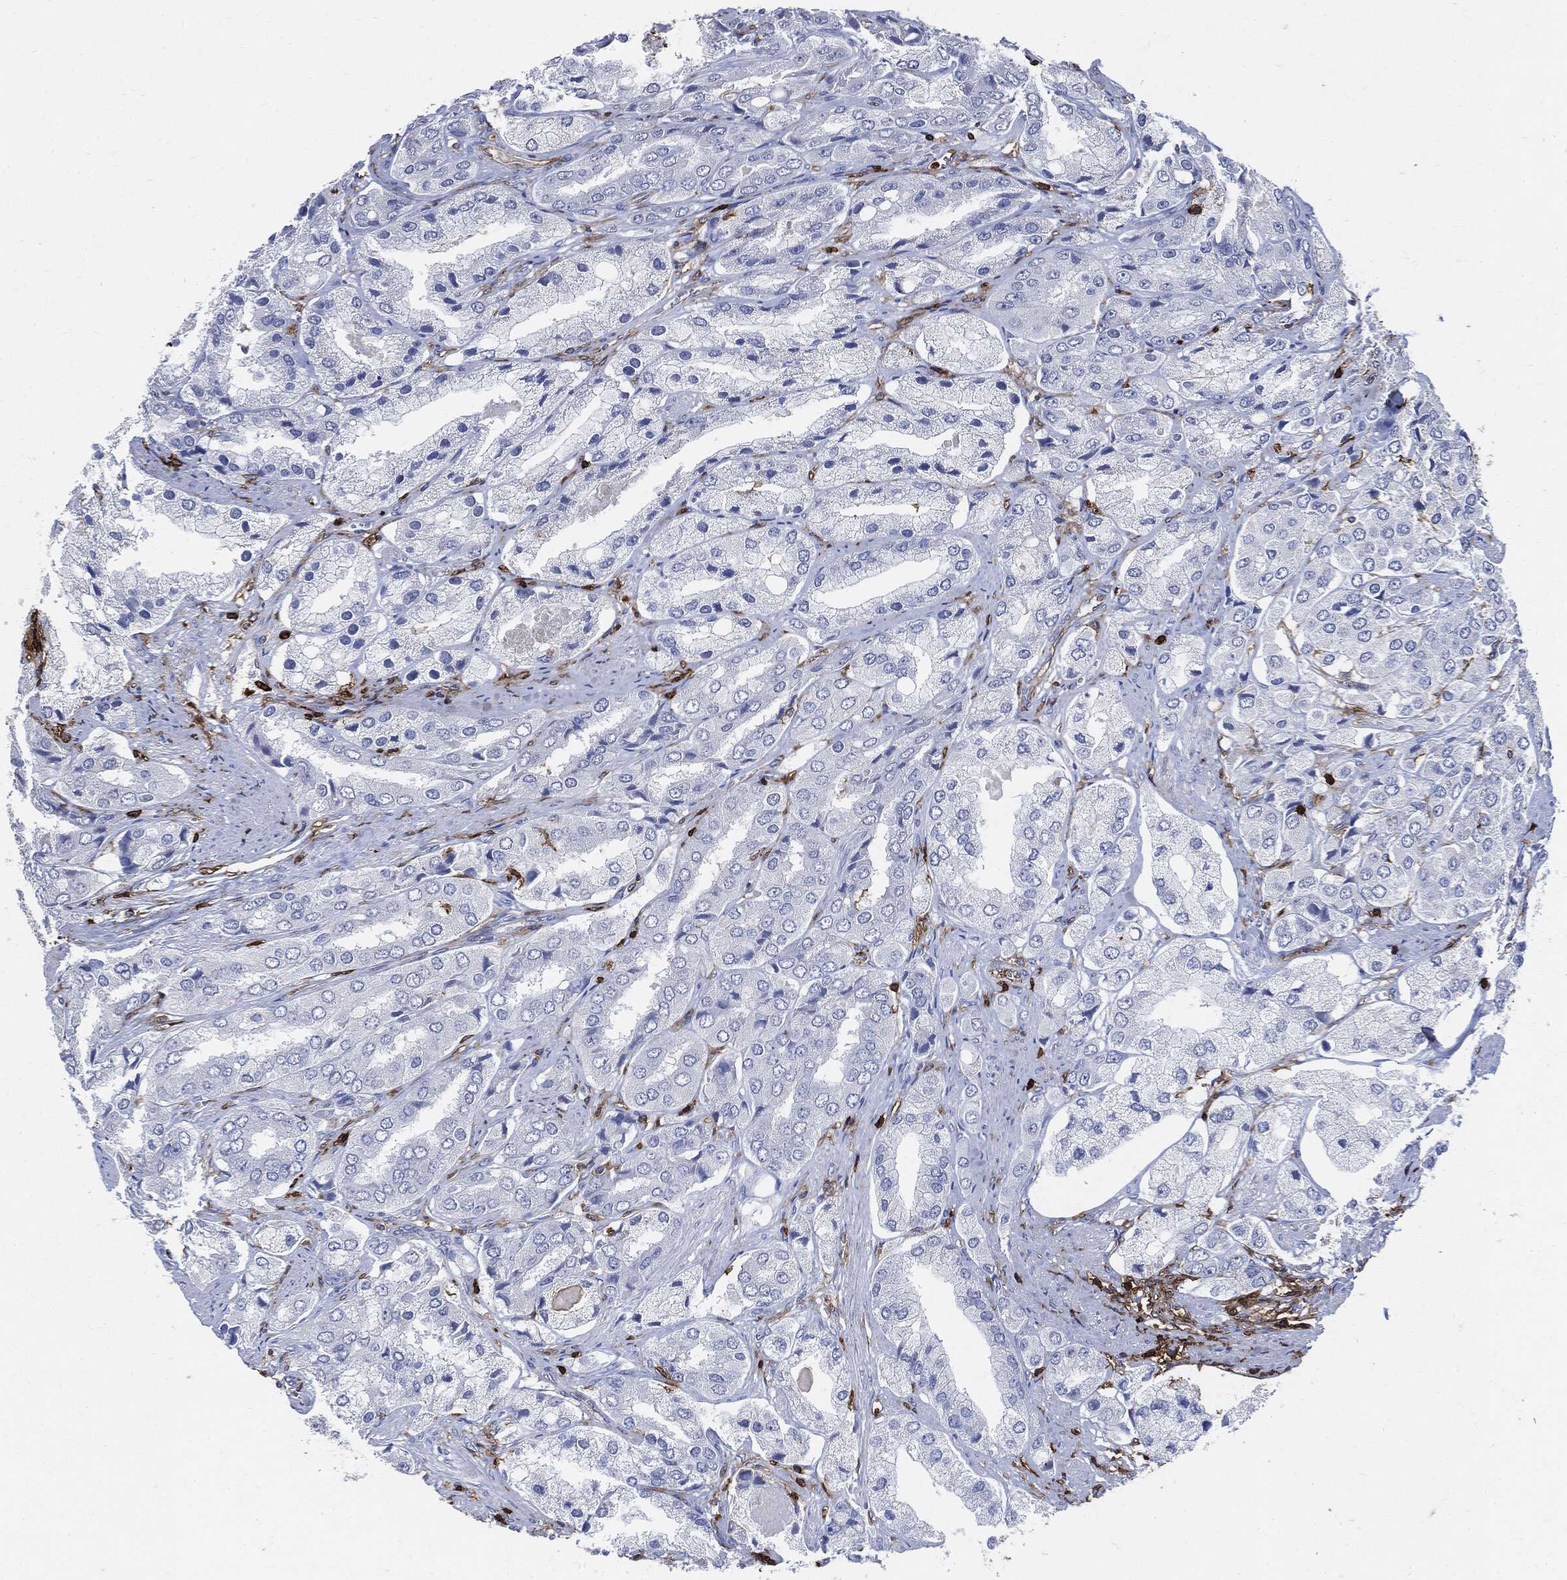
{"staining": {"intensity": "negative", "quantity": "none", "location": "none"}, "tissue": "prostate cancer", "cell_type": "Tumor cells", "image_type": "cancer", "snomed": [{"axis": "morphology", "description": "Adenocarcinoma, Low grade"}, {"axis": "topography", "description": "Prostate"}], "caption": "Image shows no protein expression in tumor cells of low-grade adenocarcinoma (prostate) tissue. (DAB (3,3'-diaminobenzidine) immunohistochemistry, high magnification).", "gene": "PTPRC", "patient": {"sex": "male", "age": 69}}